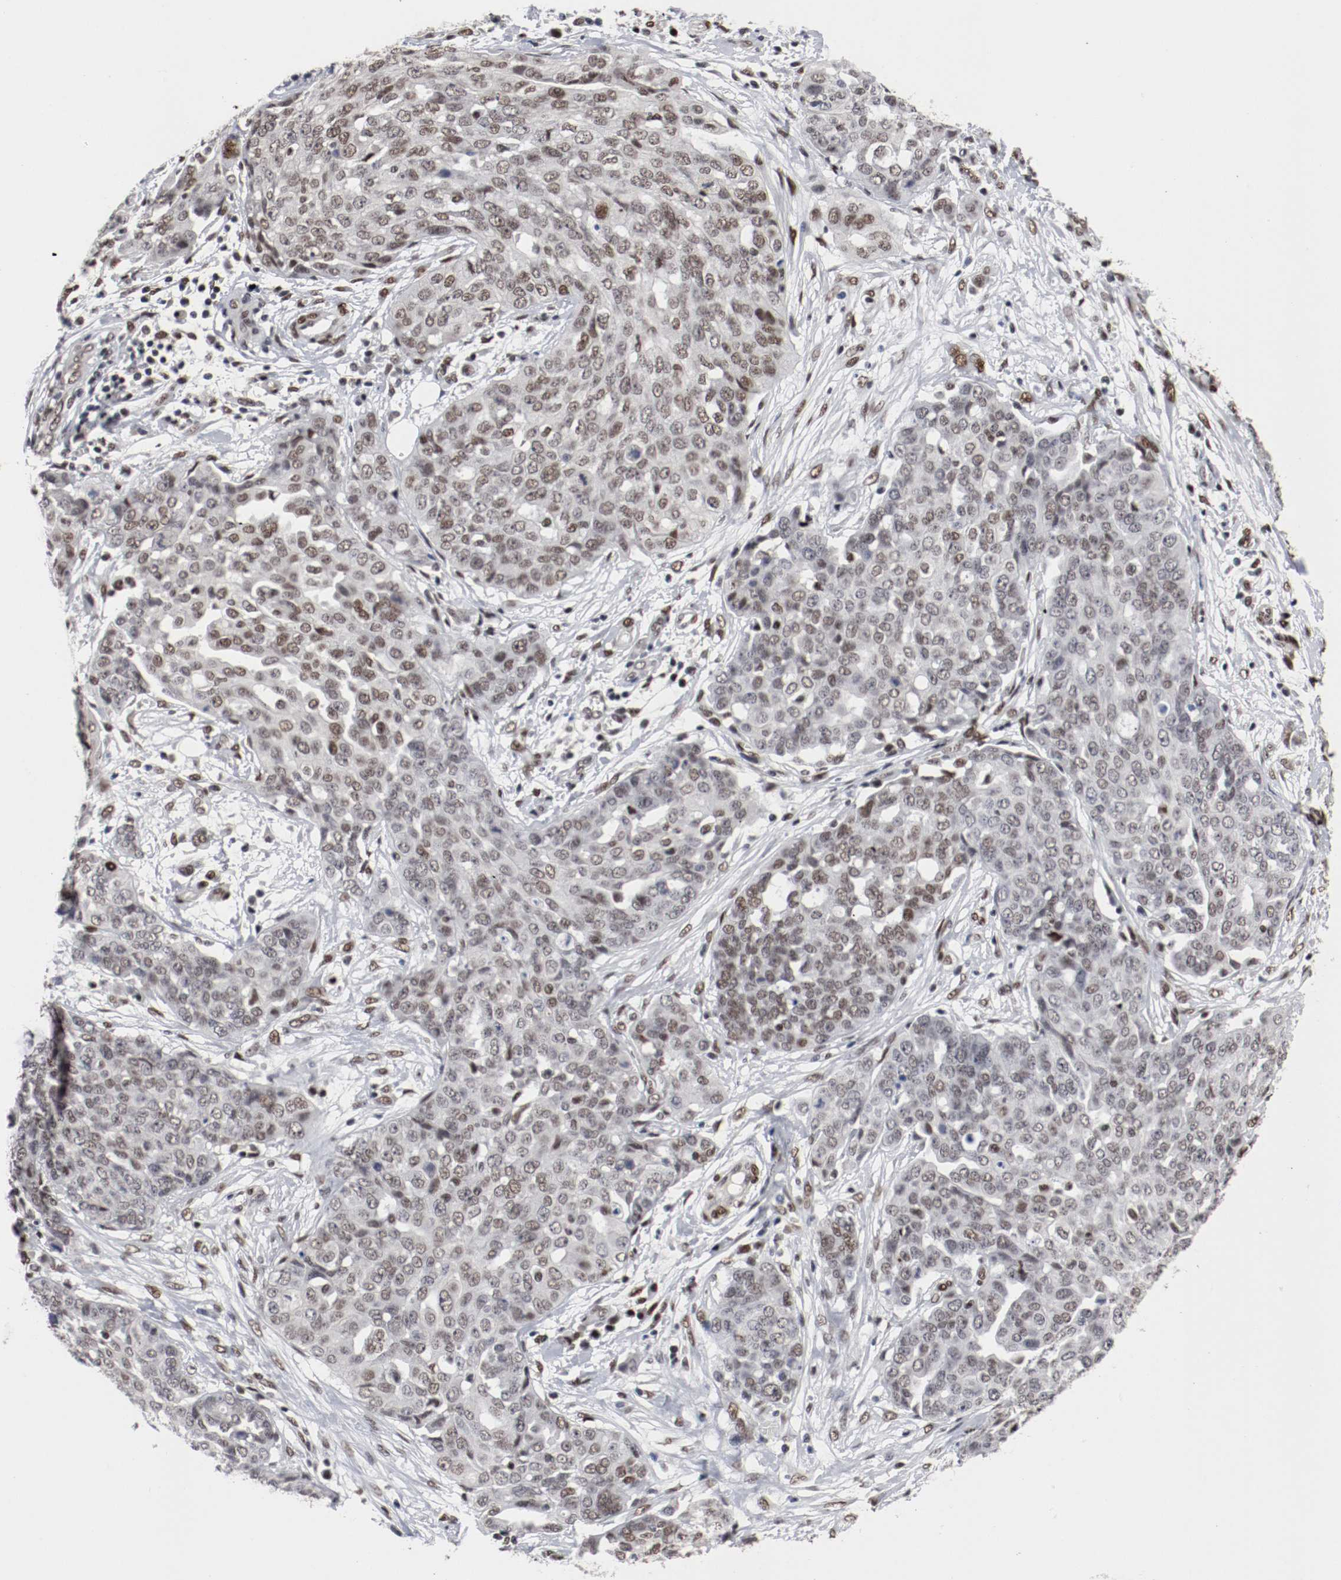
{"staining": {"intensity": "weak", "quantity": "<25%", "location": "nuclear"}, "tissue": "ovarian cancer", "cell_type": "Tumor cells", "image_type": "cancer", "snomed": [{"axis": "morphology", "description": "Cystadenocarcinoma, serous, NOS"}, {"axis": "topography", "description": "Soft tissue"}, {"axis": "topography", "description": "Ovary"}], "caption": "Histopathology image shows no protein expression in tumor cells of serous cystadenocarcinoma (ovarian) tissue.", "gene": "MEF2D", "patient": {"sex": "female", "age": 57}}